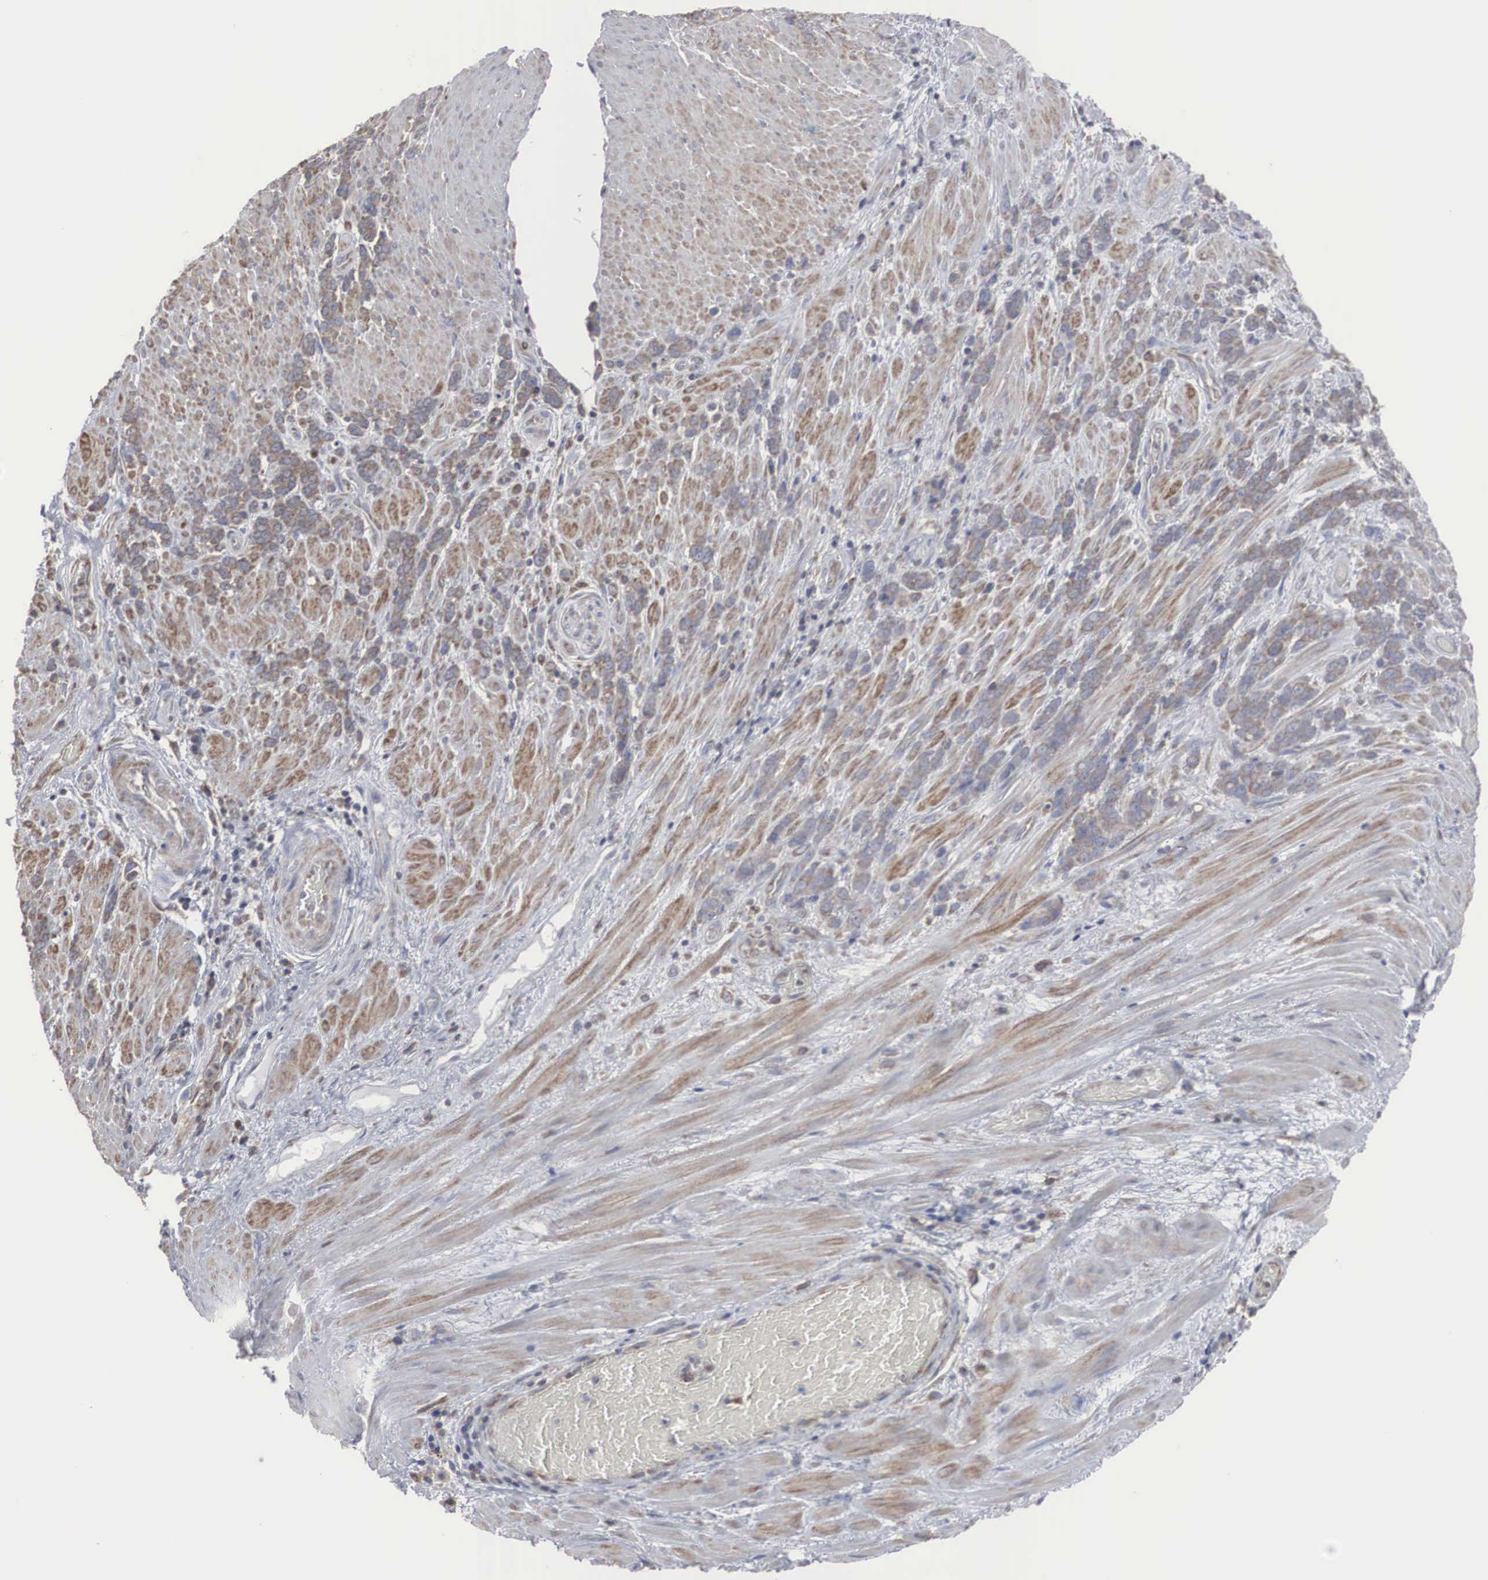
{"staining": {"intensity": "moderate", "quantity": ">75%", "location": "cytoplasmic/membranous"}, "tissue": "stomach cancer", "cell_type": "Tumor cells", "image_type": "cancer", "snomed": [{"axis": "morphology", "description": "Adenocarcinoma, NOS"}, {"axis": "topography", "description": "Stomach, lower"}], "caption": "Moderate cytoplasmic/membranous protein expression is present in approximately >75% of tumor cells in adenocarcinoma (stomach).", "gene": "MIA2", "patient": {"sex": "male", "age": 88}}